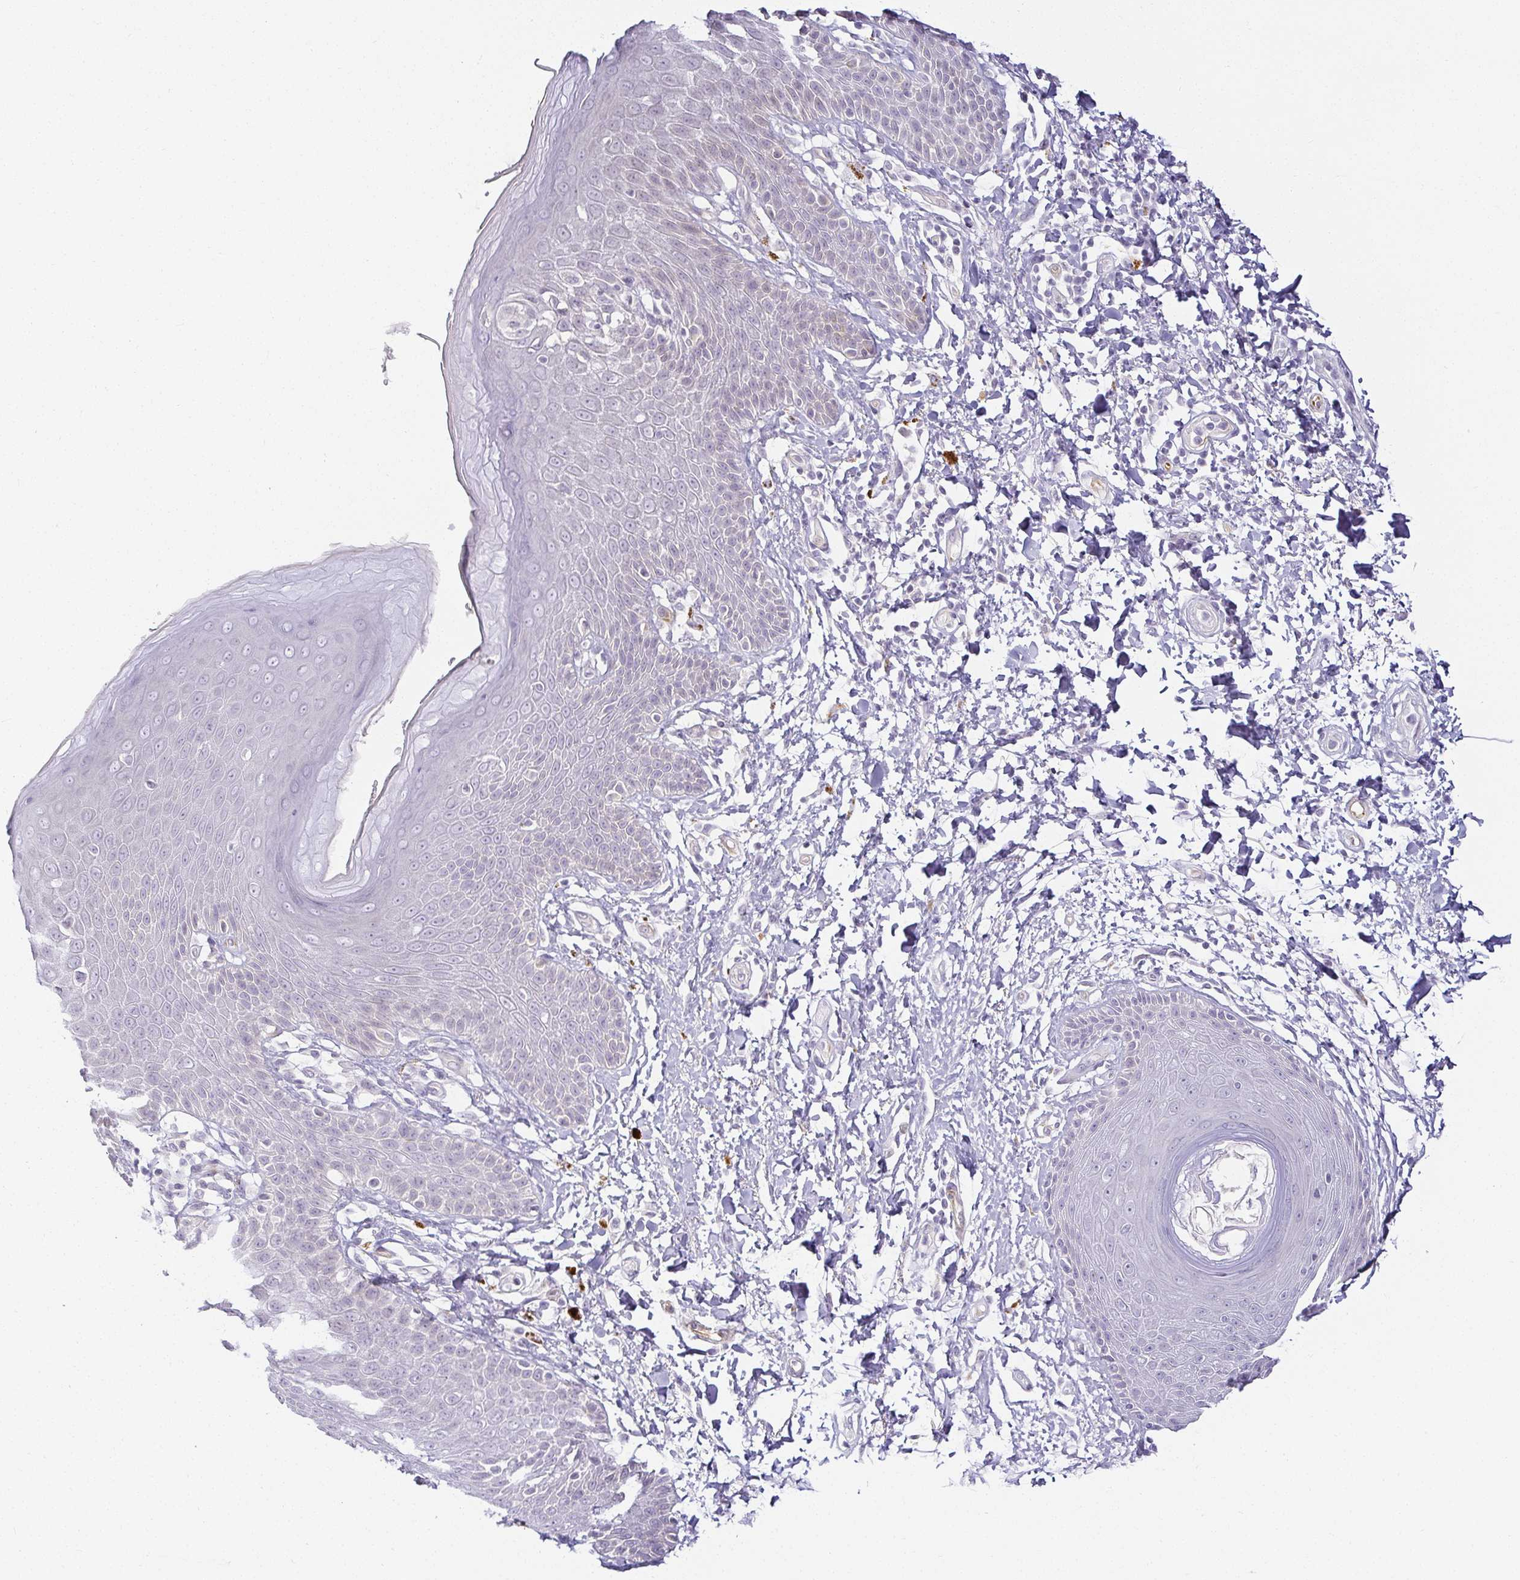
{"staining": {"intensity": "negative", "quantity": "none", "location": "none"}, "tissue": "skin", "cell_type": "Epidermal cells", "image_type": "normal", "snomed": [{"axis": "morphology", "description": "Normal tissue, NOS"}, {"axis": "topography", "description": "Peripheral nerve tissue"}], "caption": "Immunohistochemistry (IHC) histopathology image of normal skin: human skin stained with DAB (3,3'-diaminobenzidine) exhibits no significant protein positivity in epidermal cells.", "gene": "ACAN", "patient": {"sex": "male", "age": 51}}